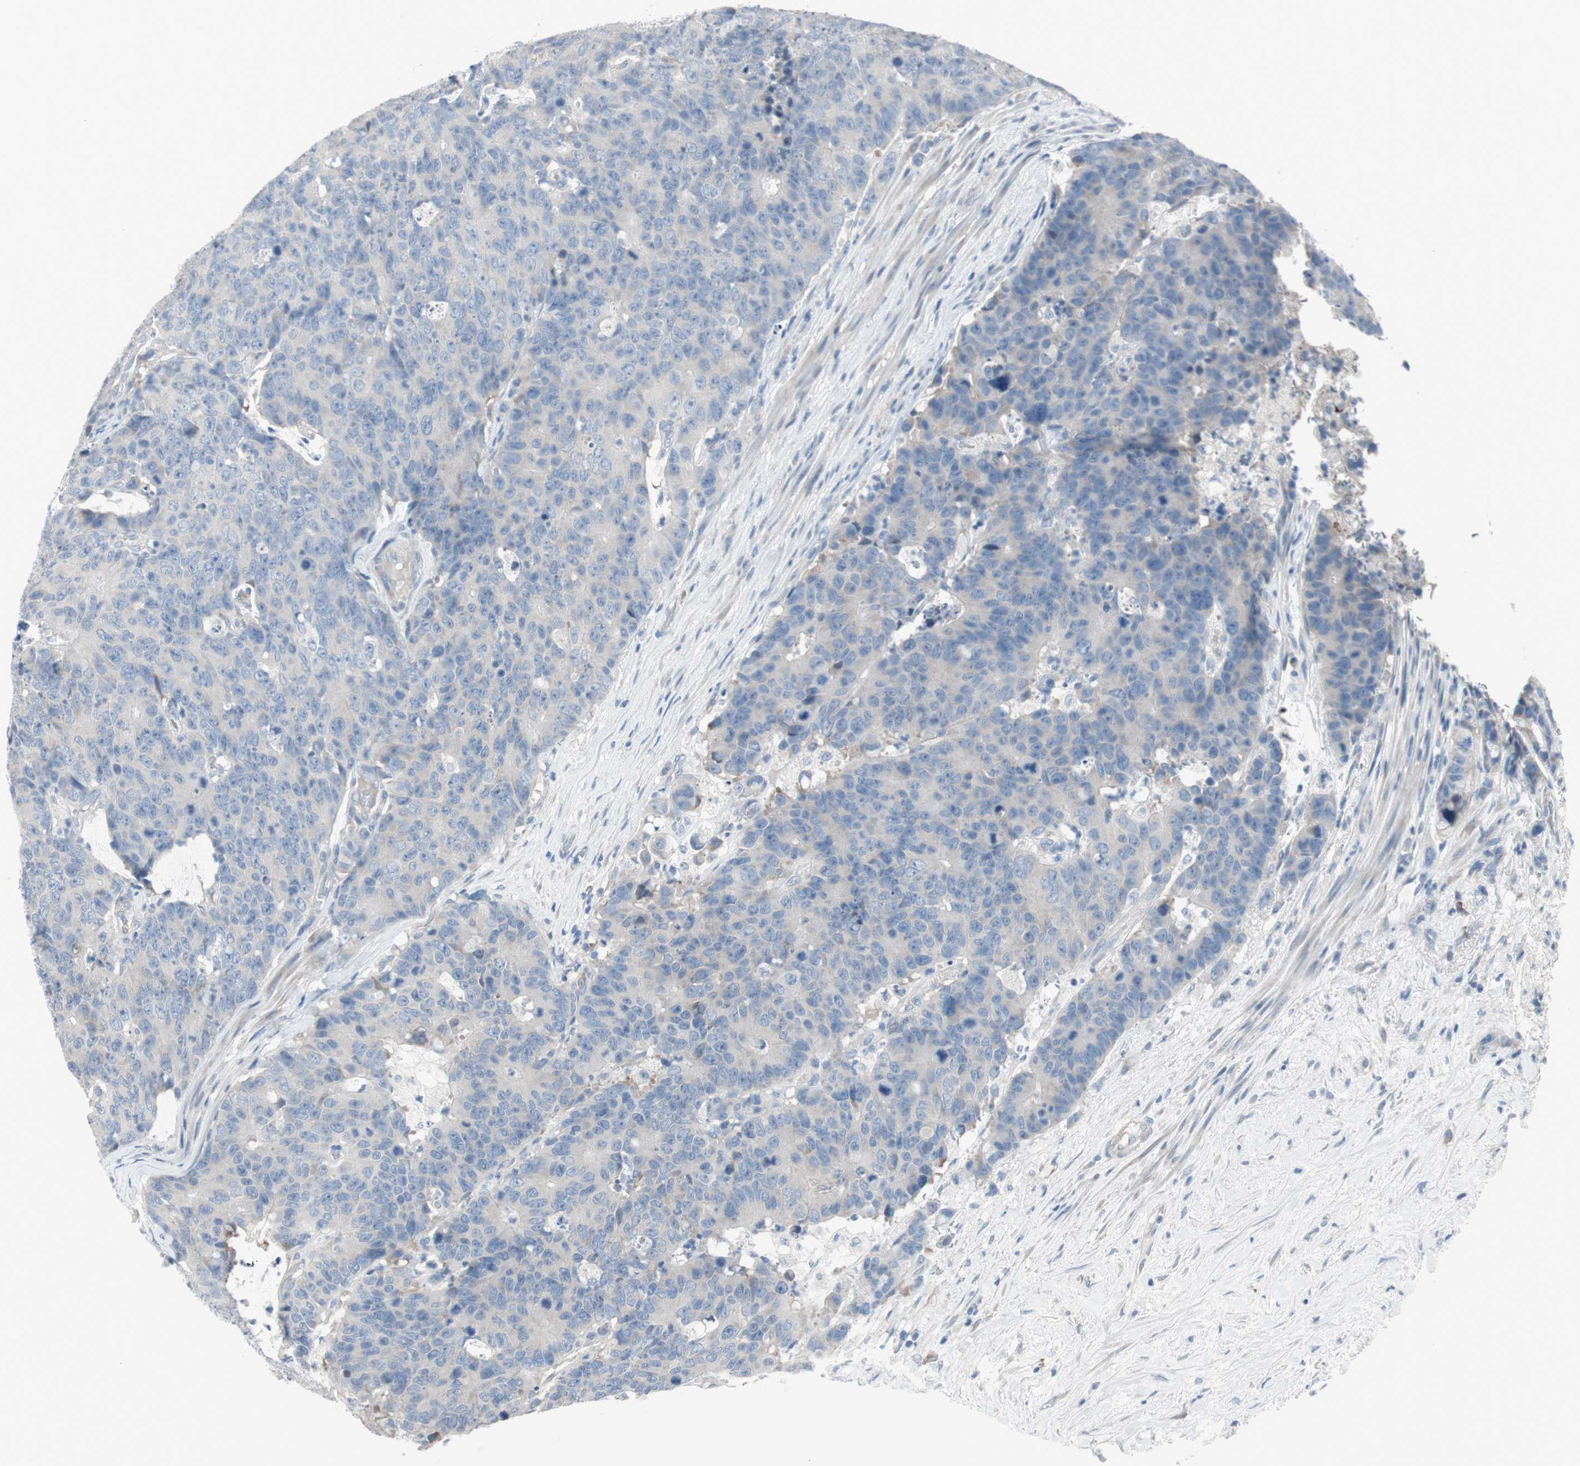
{"staining": {"intensity": "negative", "quantity": "none", "location": "none"}, "tissue": "colorectal cancer", "cell_type": "Tumor cells", "image_type": "cancer", "snomed": [{"axis": "morphology", "description": "Adenocarcinoma, NOS"}, {"axis": "topography", "description": "Colon"}], "caption": "The histopathology image displays no staining of tumor cells in colorectal cancer.", "gene": "PIGR", "patient": {"sex": "female", "age": 86}}